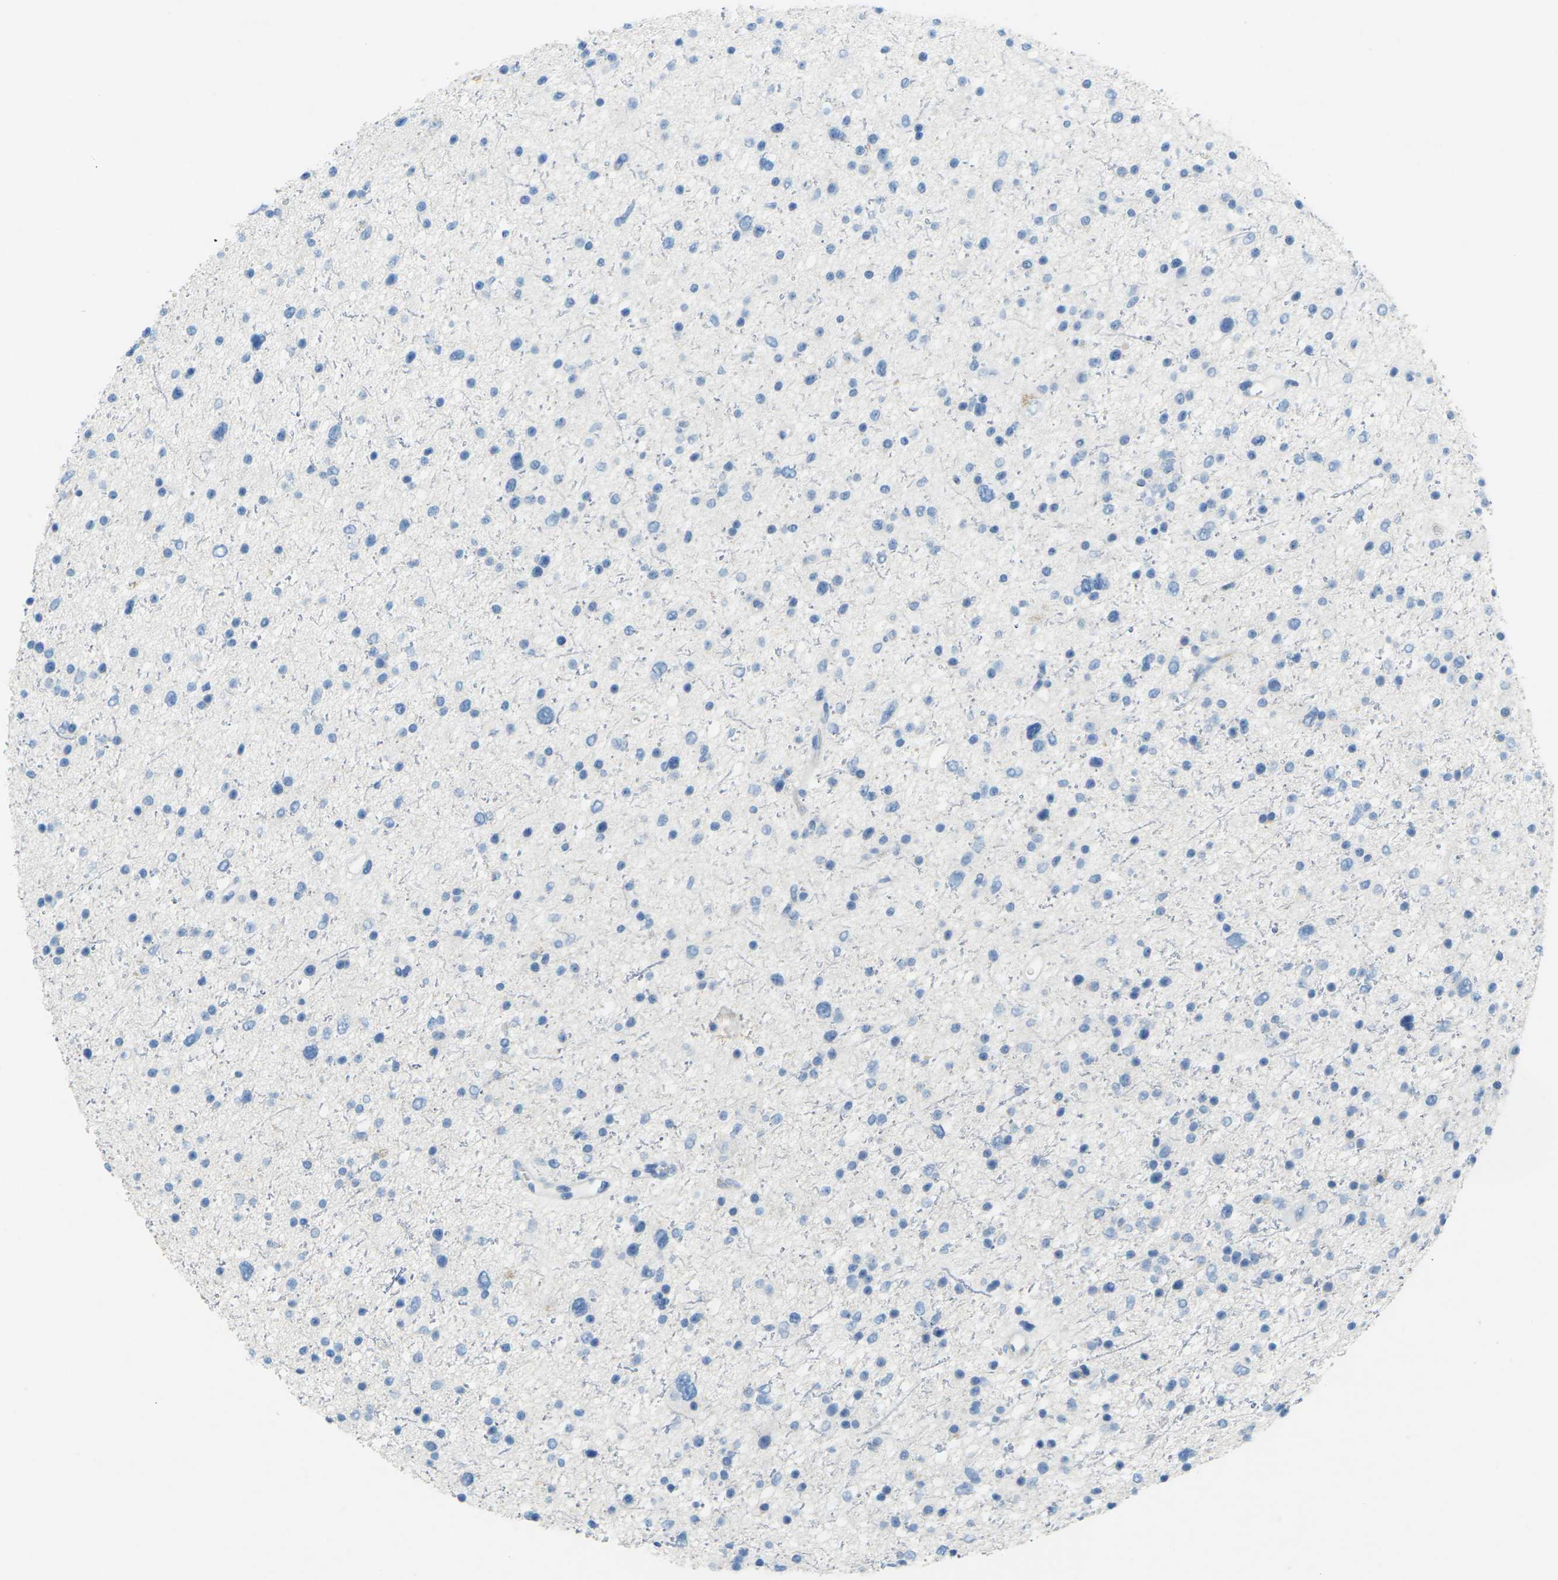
{"staining": {"intensity": "negative", "quantity": "none", "location": "none"}, "tissue": "glioma", "cell_type": "Tumor cells", "image_type": "cancer", "snomed": [{"axis": "morphology", "description": "Glioma, malignant, Low grade"}, {"axis": "topography", "description": "Brain"}], "caption": "A histopathology image of human glioma is negative for staining in tumor cells.", "gene": "CDH16", "patient": {"sex": "female", "age": 37}}